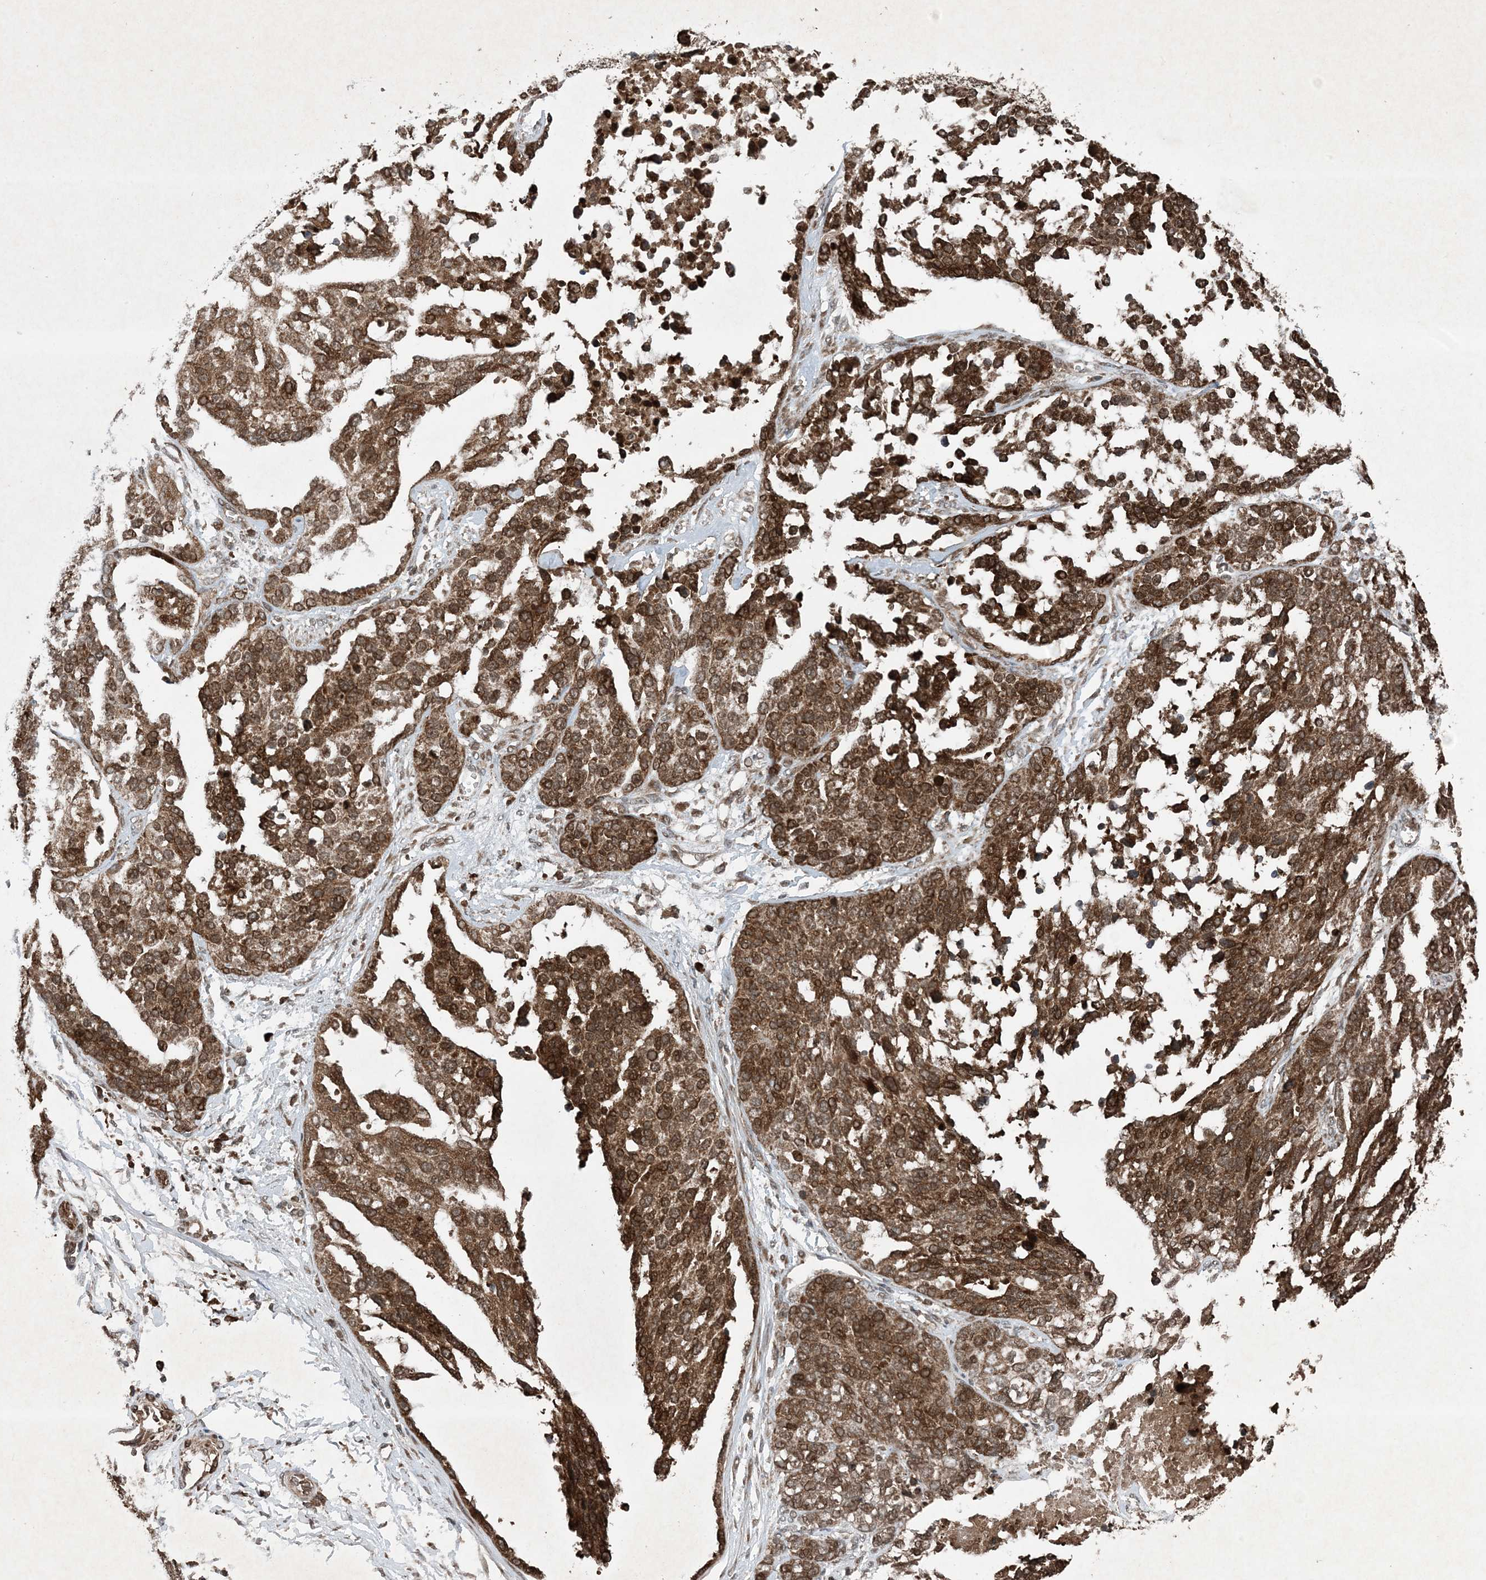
{"staining": {"intensity": "strong", "quantity": ">75%", "location": "cytoplasmic/membranous"}, "tissue": "ovarian cancer", "cell_type": "Tumor cells", "image_type": "cancer", "snomed": [{"axis": "morphology", "description": "Cystadenocarcinoma, serous, NOS"}, {"axis": "topography", "description": "Ovary"}], "caption": "Immunohistochemistry (IHC) histopathology image of human ovarian cancer (serous cystadenocarcinoma) stained for a protein (brown), which shows high levels of strong cytoplasmic/membranous staining in about >75% of tumor cells.", "gene": "GNG5", "patient": {"sex": "female", "age": 44}}